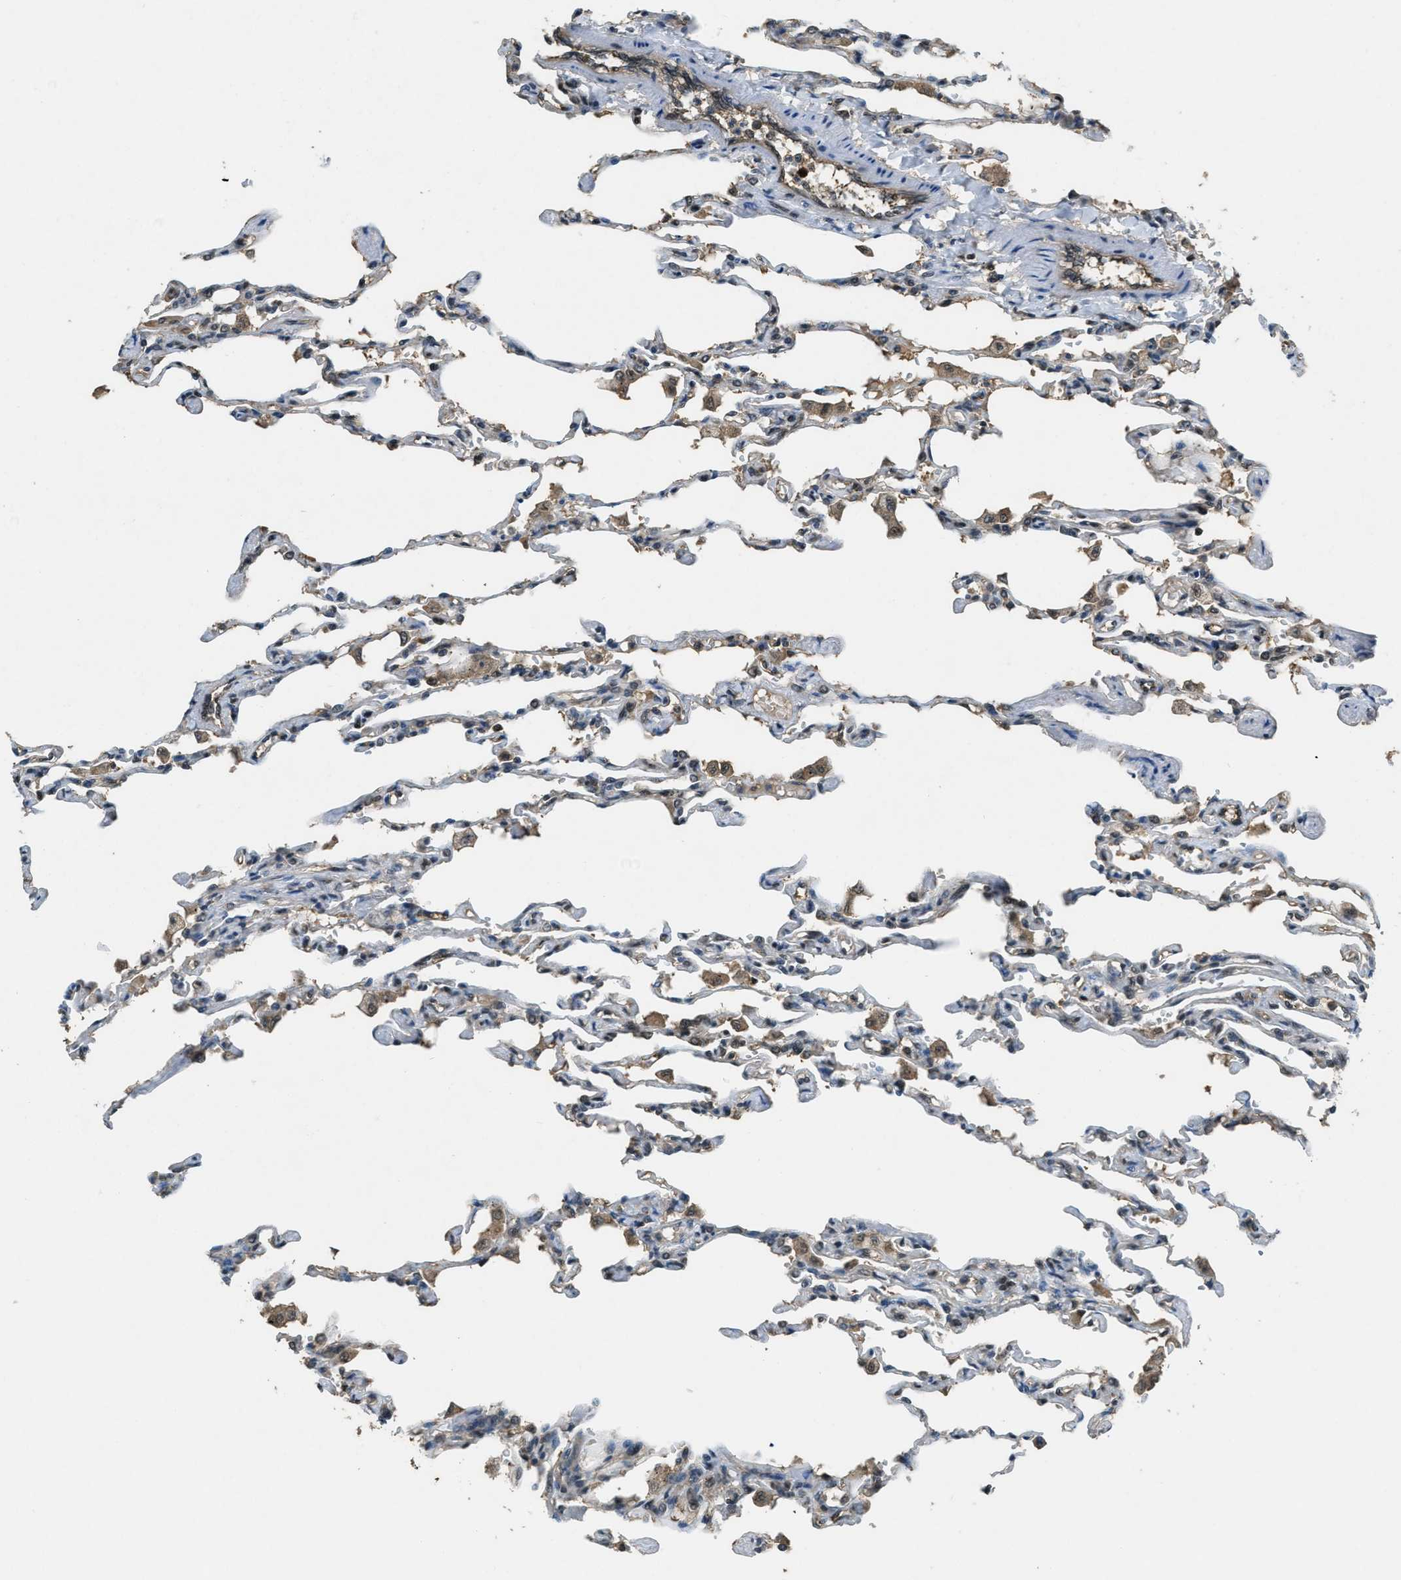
{"staining": {"intensity": "moderate", "quantity": "25%-75%", "location": "cytoplasmic/membranous,nuclear"}, "tissue": "lung", "cell_type": "Alveolar cells", "image_type": "normal", "snomed": [{"axis": "morphology", "description": "Normal tissue, NOS"}, {"axis": "topography", "description": "Lung"}], "caption": "Alveolar cells show moderate cytoplasmic/membranous,nuclear expression in about 25%-75% of cells in unremarkable lung. The protein is shown in brown color, while the nuclei are stained blue.", "gene": "DUSP6", "patient": {"sex": "male", "age": 21}}